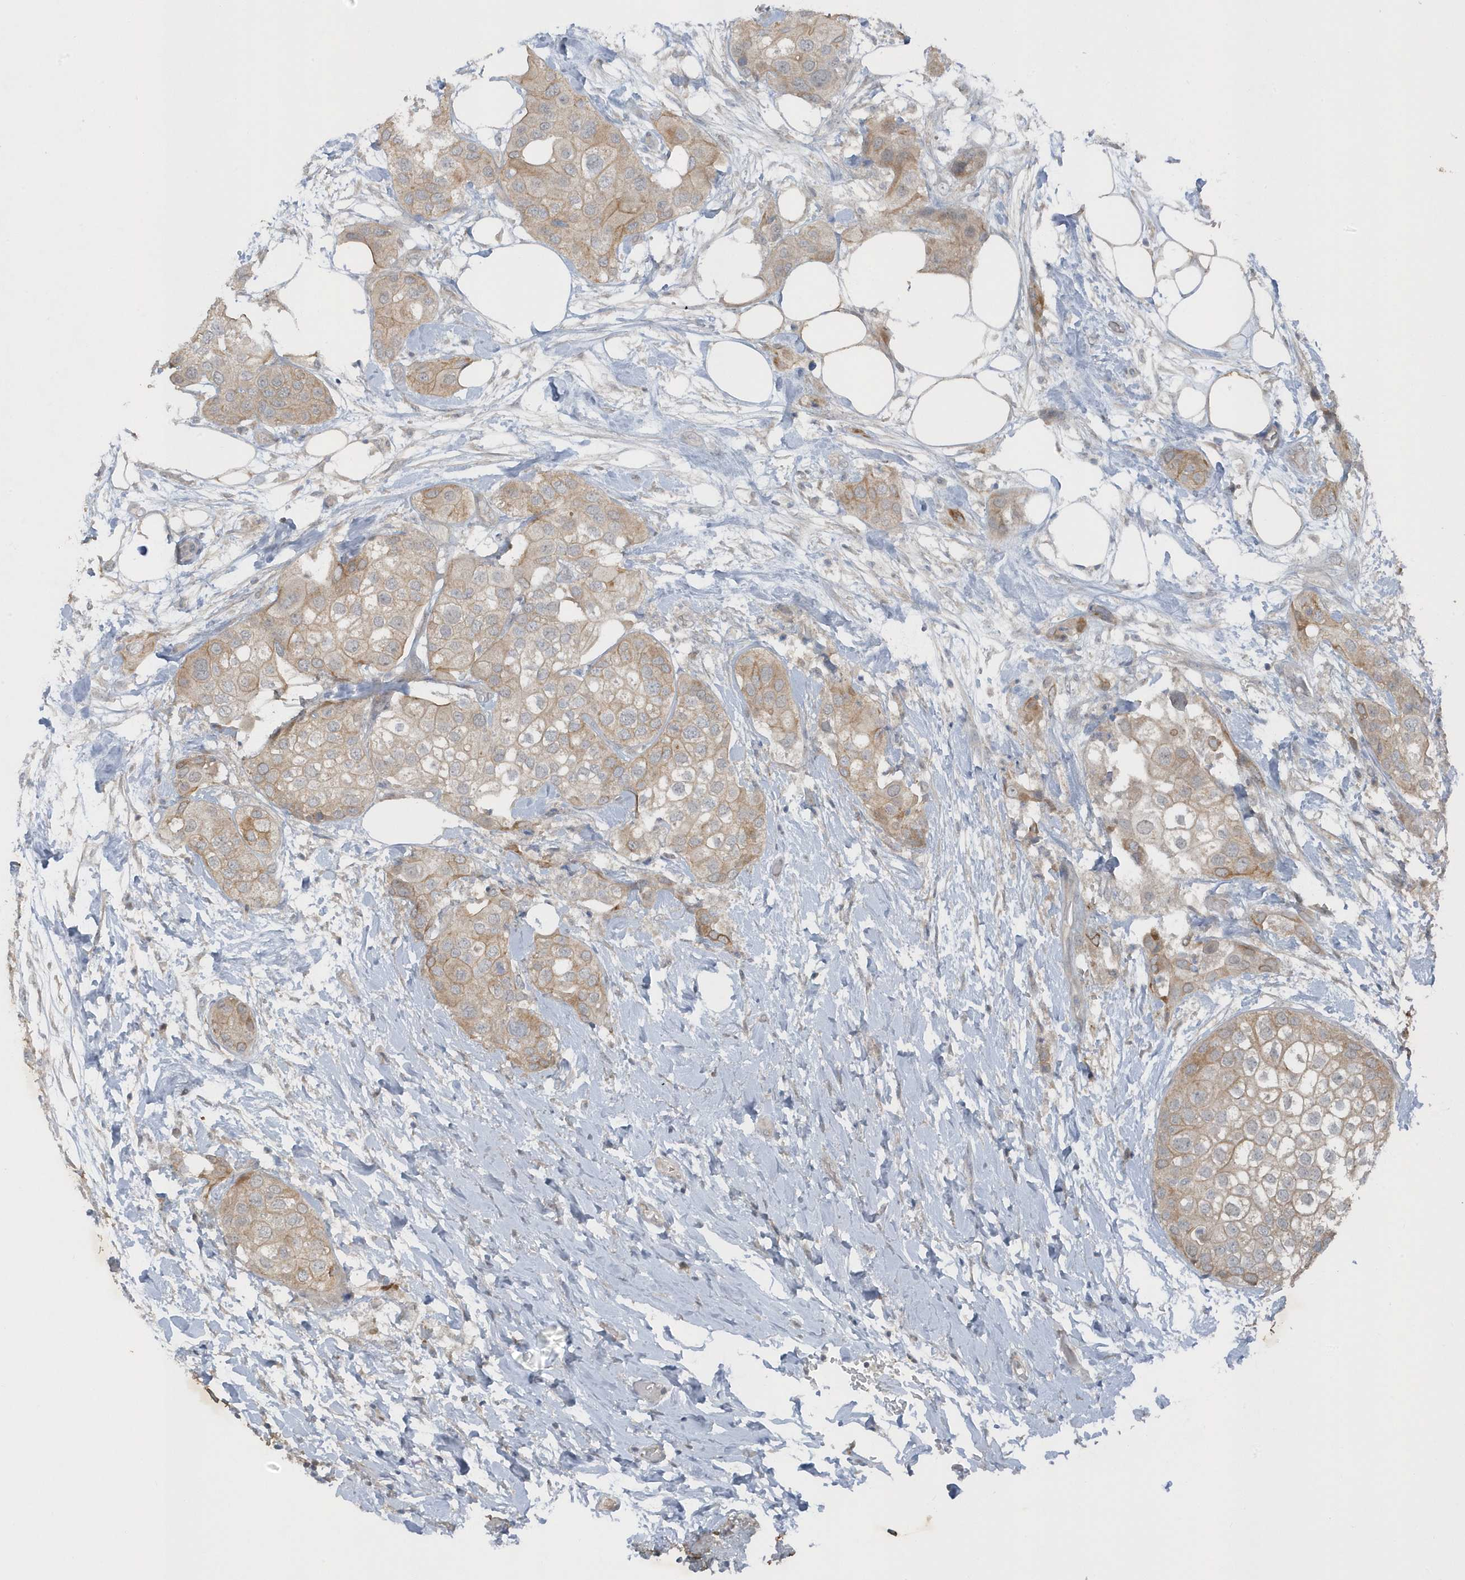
{"staining": {"intensity": "weak", "quantity": "25%-75%", "location": "cytoplasmic/membranous"}, "tissue": "urothelial cancer", "cell_type": "Tumor cells", "image_type": "cancer", "snomed": [{"axis": "morphology", "description": "Urothelial carcinoma, High grade"}, {"axis": "topography", "description": "Urinary bladder"}], "caption": "About 25%-75% of tumor cells in human urothelial carcinoma (high-grade) exhibit weak cytoplasmic/membranous protein positivity as visualized by brown immunohistochemical staining.", "gene": "PARD3B", "patient": {"sex": "male", "age": 64}}